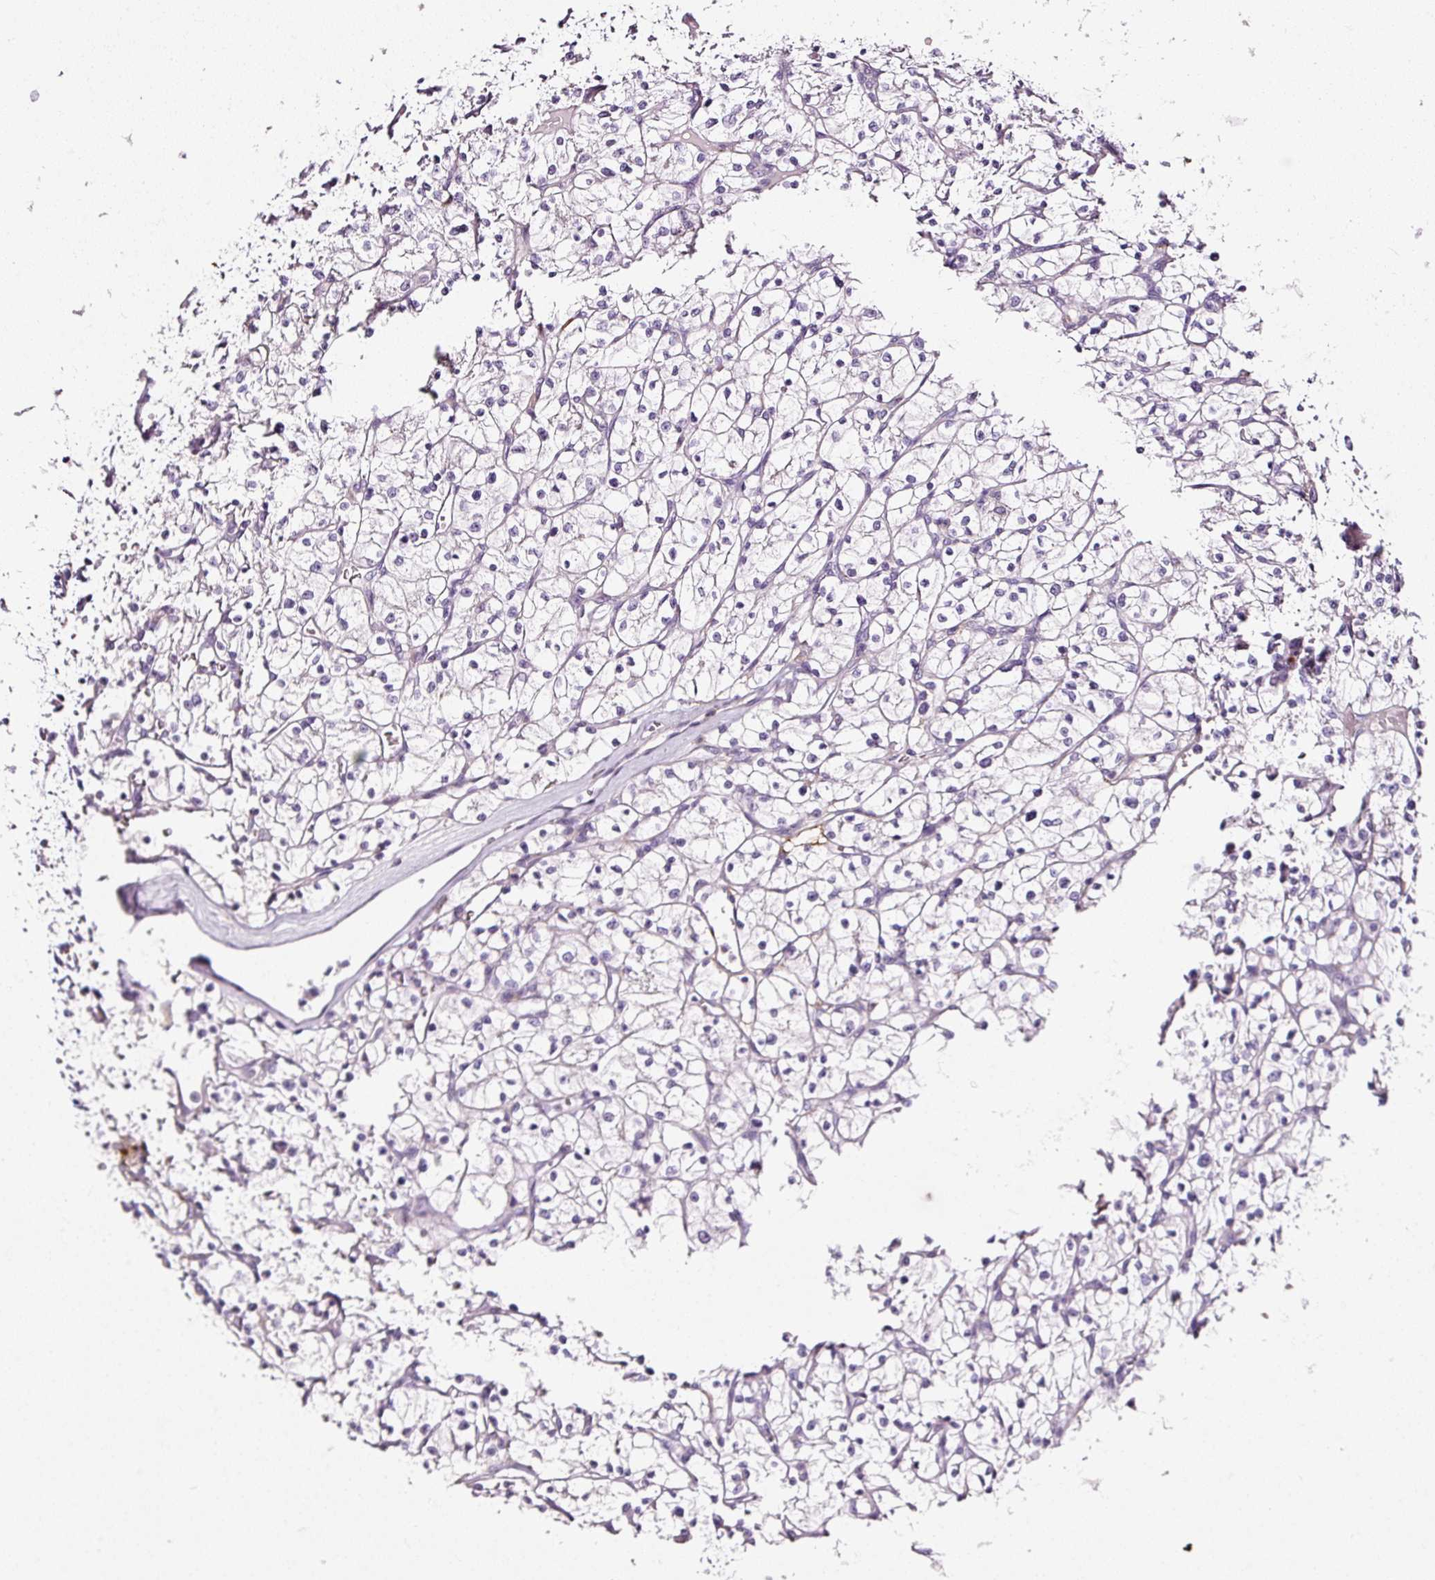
{"staining": {"intensity": "negative", "quantity": "none", "location": "none"}, "tissue": "renal cancer", "cell_type": "Tumor cells", "image_type": "cancer", "snomed": [{"axis": "morphology", "description": "Adenocarcinoma, NOS"}, {"axis": "topography", "description": "Kidney"}], "caption": "Protein analysis of renal cancer exhibits no significant staining in tumor cells. The staining was performed using DAB to visualize the protein expression in brown, while the nuclei were stained in blue with hematoxylin (Magnification: 20x).", "gene": "CYB561A3", "patient": {"sex": "female", "age": 64}}